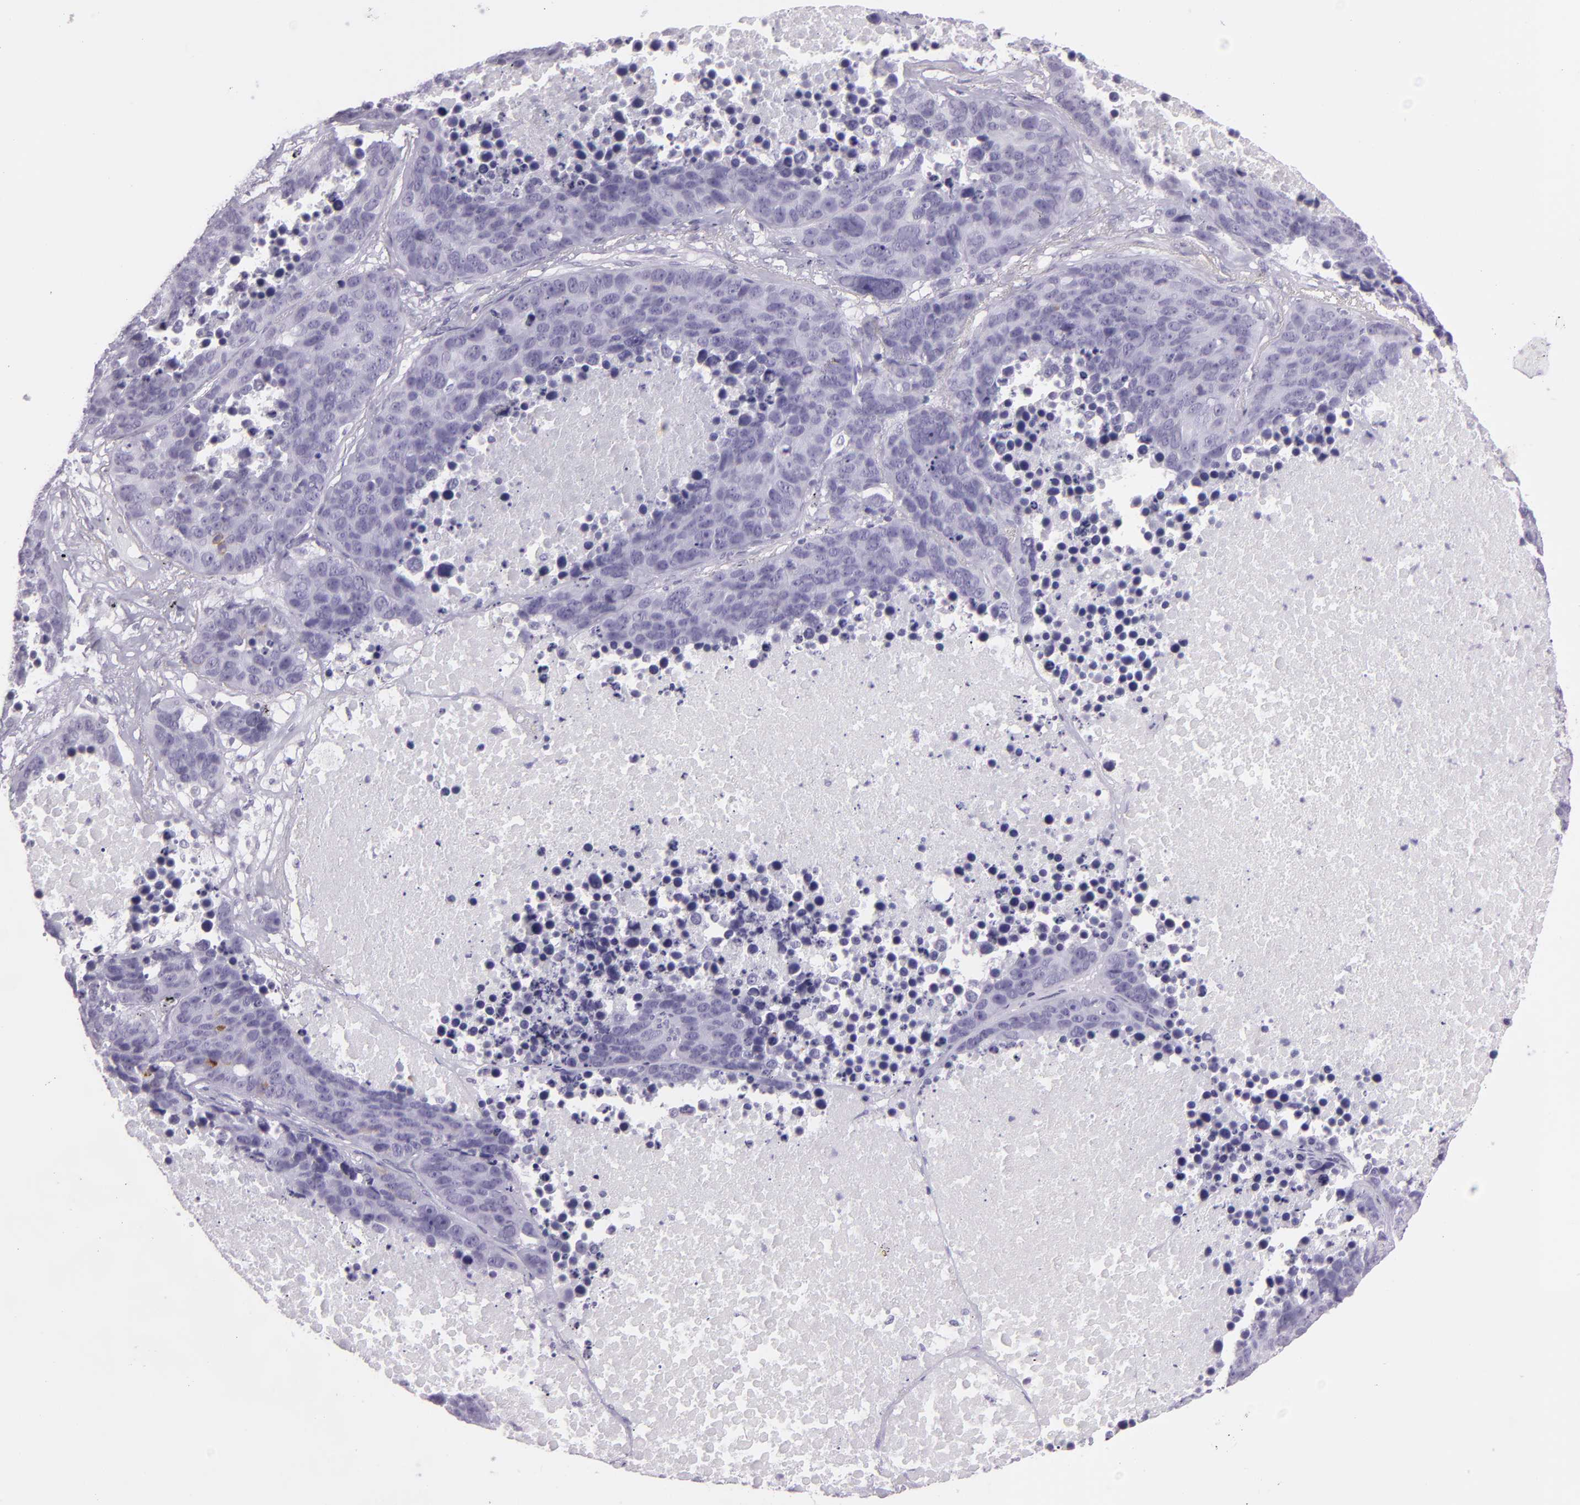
{"staining": {"intensity": "negative", "quantity": "none", "location": "none"}, "tissue": "lung cancer", "cell_type": "Tumor cells", "image_type": "cancer", "snomed": [{"axis": "morphology", "description": "Carcinoid, malignant, NOS"}, {"axis": "topography", "description": "Lung"}], "caption": "A high-resolution image shows immunohistochemistry (IHC) staining of lung malignant carcinoid, which displays no significant staining in tumor cells. (DAB IHC visualized using brightfield microscopy, high magnification).", "gene": "MUC6", "patient": {"sex": "male", "age": 60}}